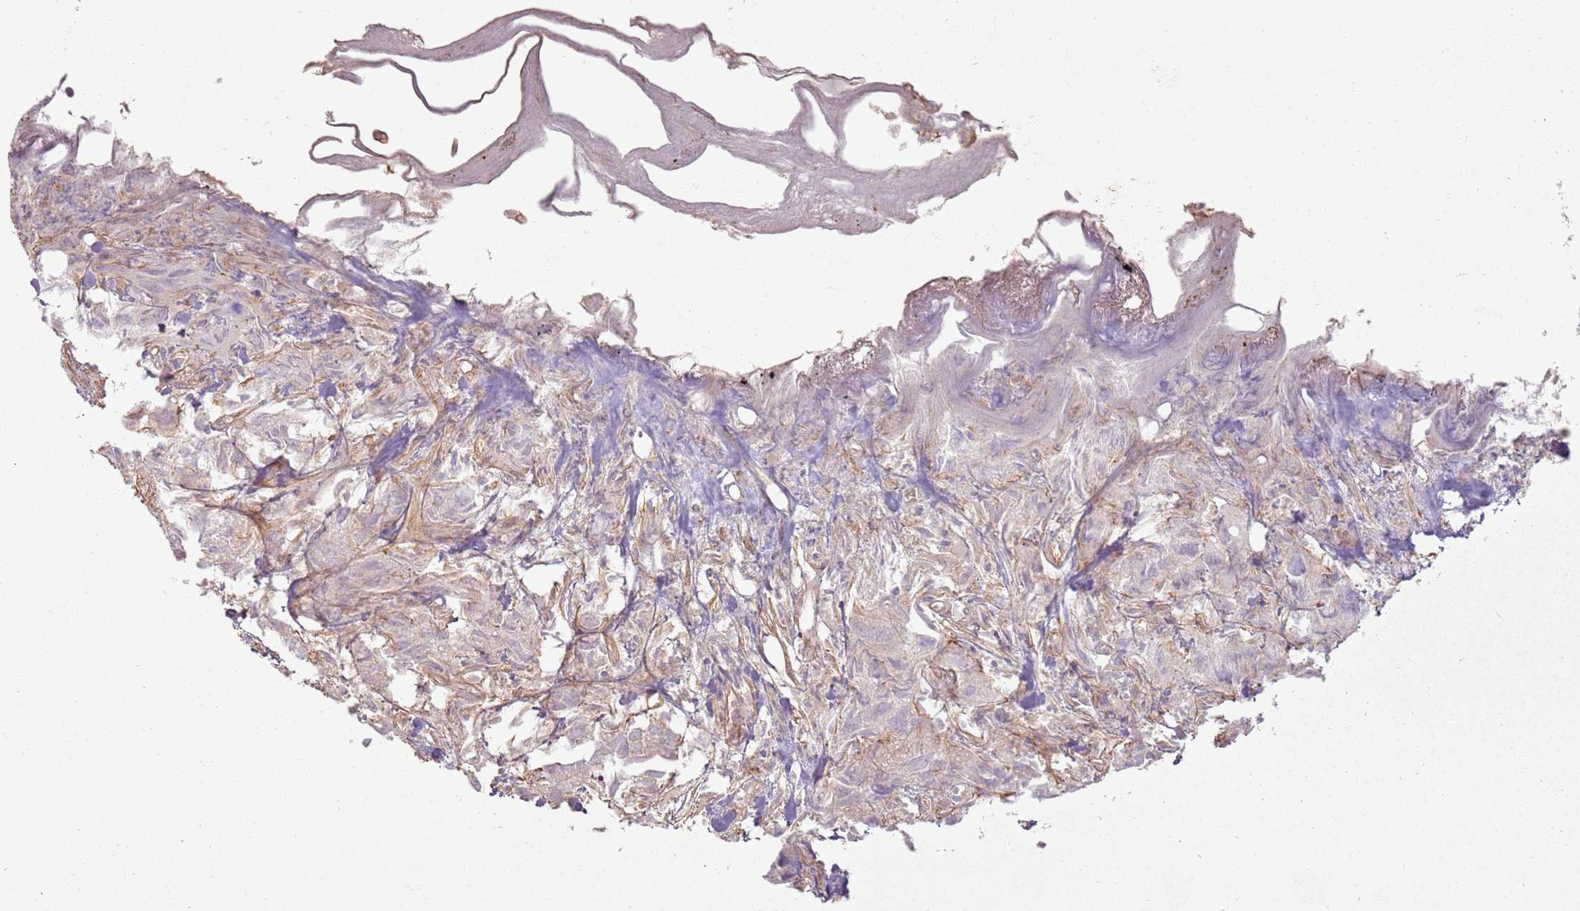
{"staining": {"intensity": "negative", "quantity": "none", "location": "none"}, "tissue": "urothelial cancer", "cell_type": "Tumor cells", "image_type": "cancer", "snomed": [{"axis": "morphology", "description": "Urothelial carcinoma, High grade"}, {"axis": "topography", "description": "Urinary bladder"}], "caption": "Immunohistochemistry histopathology image of neoplastic tissue: urothelial cancer stained with DAB (3,3'-diaminobenzidine) demonstrates no significant protein staining in tumor cells.", "gene": "ZNF776", "patient": {"sex": "female", "age": 75}}